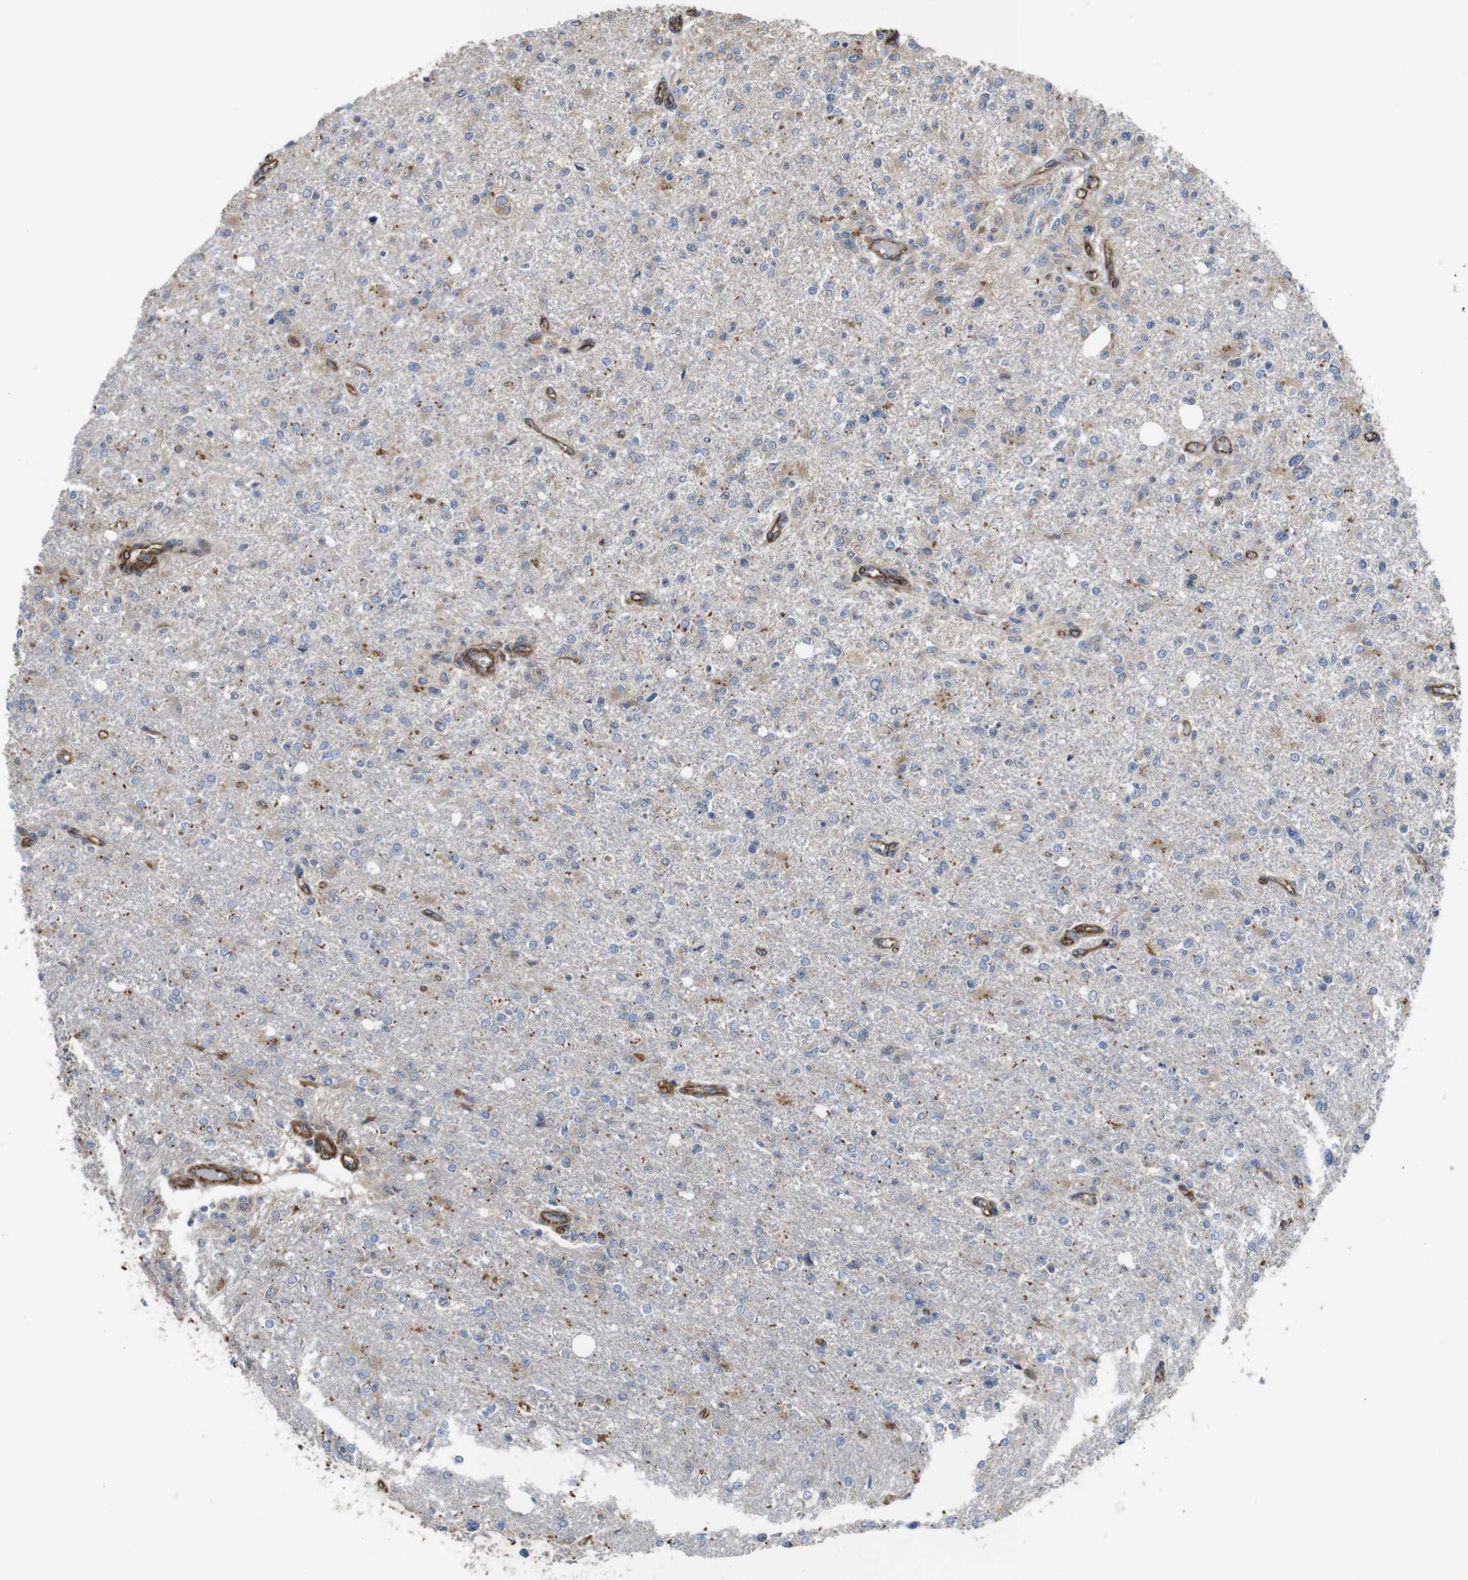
{"staining": {"intensity": "negative", "quantity": "none", "location": "none"}, "tissue": "glioma", "cell_type": "Tumor cells", "image_type": "cancer", "snomed": [{"axis": "morphology", "description": "Glioma, malignant, High grade"}, {"axis": "topography", "description": "Cerebral cortex"}], "caption": "The micrograph demonstrates no significant staining in tumor cells of glioma.", "gene": "POMK", "patient": {"sex": "male", "age": 76}}